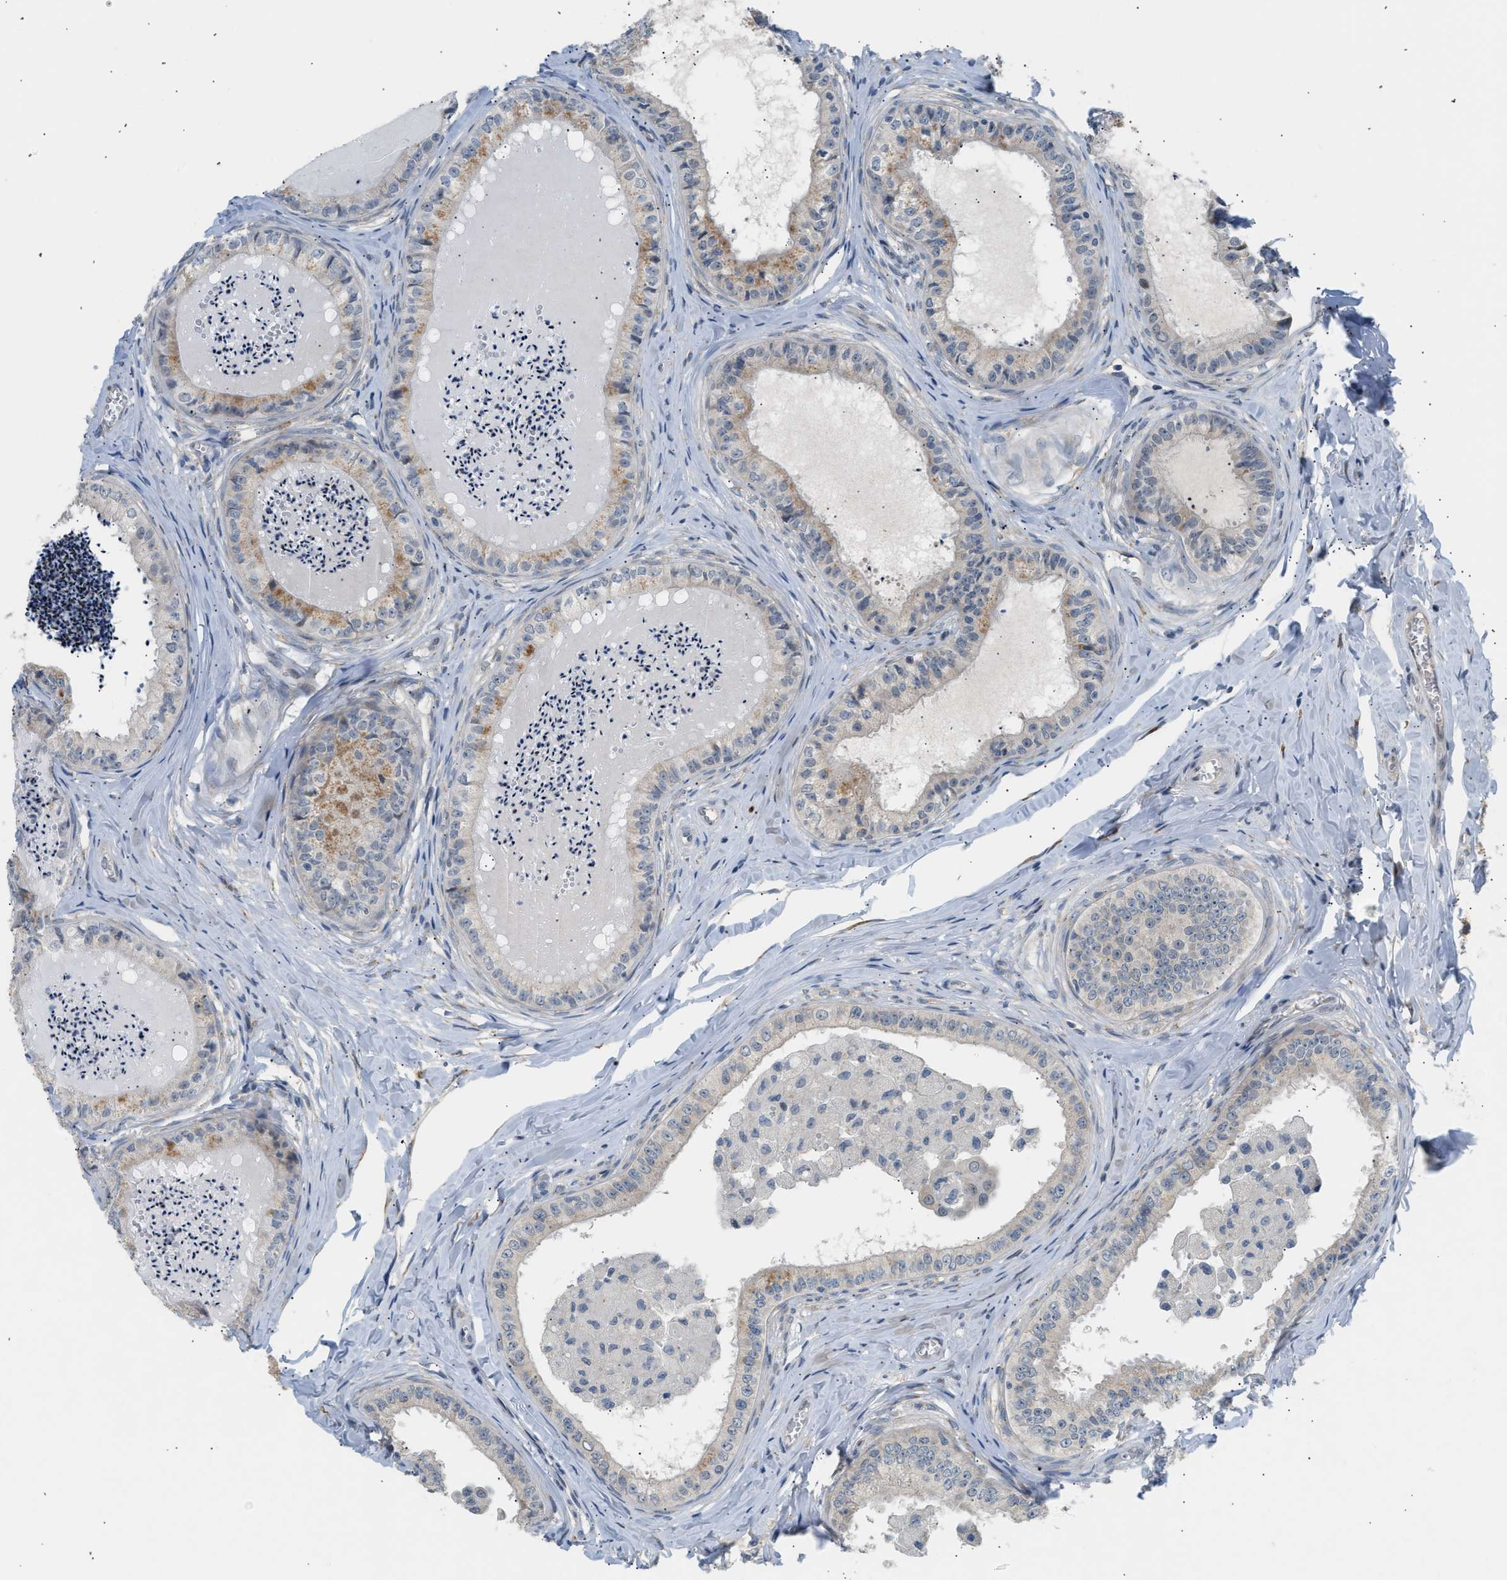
{"staining": {"intensity": "moderate", "quantity": "25%-75%", "location": "cytoplasmic/membranous"}, "tissue": "epididymis", "cell_type": "Glandular cells", "image_type": "normal", "snomed": [{"axis": "morphology", "description": "Normal tissue, NOS"}, {"axis": "topography", "description": "Epididymis"}], "caption": "This micrograph exhibits unremarkable epididymis stained with immunohistochemistry (IHC) to label a protein in brown. The cytoplasmic/membranous of glandular cells show moderate positivity for the protein. Nuclei are counter-stained blue.", "gene": "KCNC2", "patient": {"sex": "male", "age": 31}}